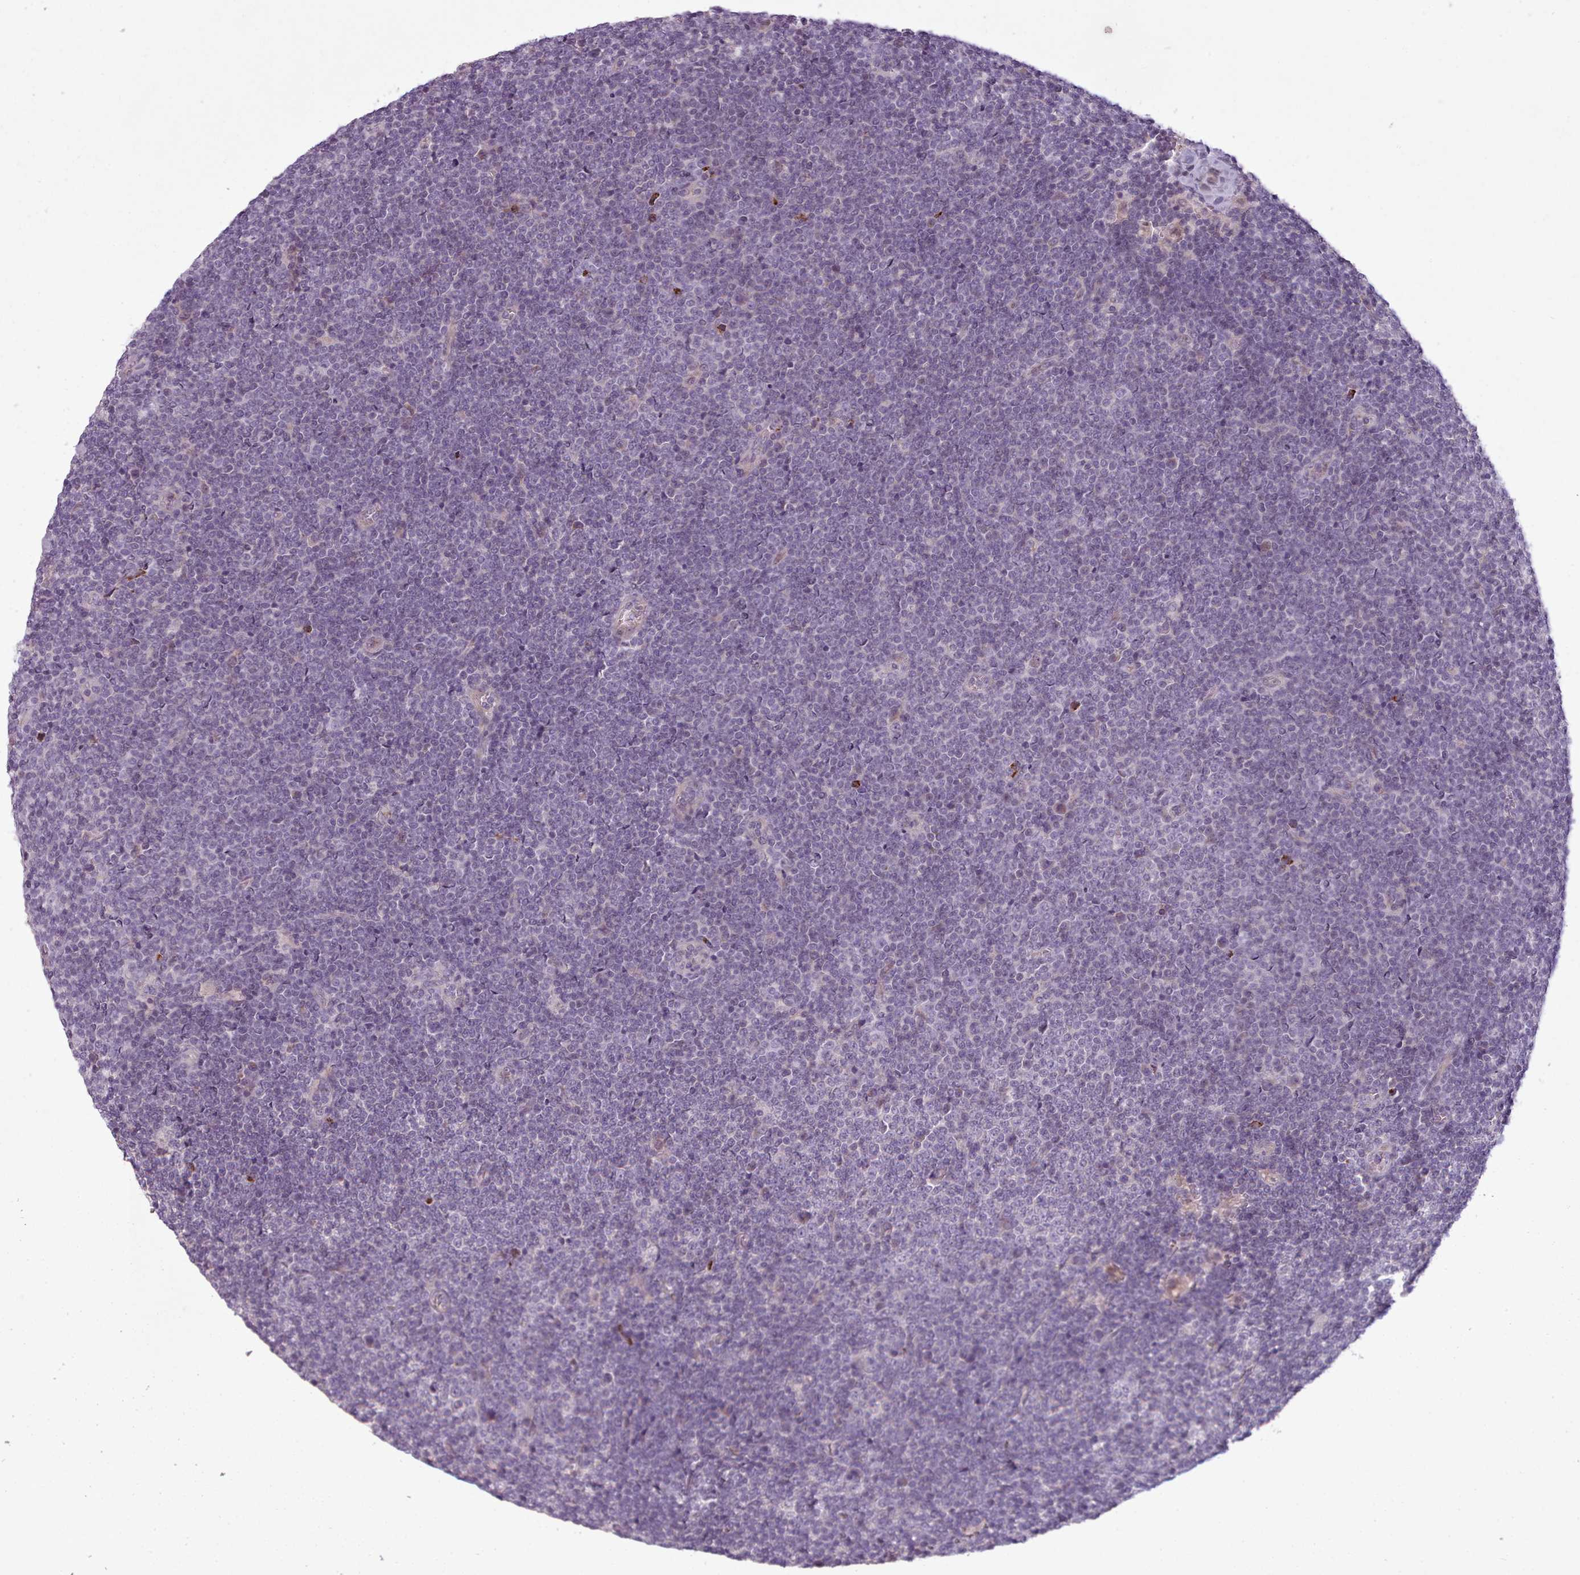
{"staining": {"intensity": "negative", "quantity": "none", "location": "none"}, "tissue": "lymphoma", "cell_type": "Tumor cells", "image_type": "cancer", "snomed": [{"axis": "morphology", "description": "Malignant lymphoma, non-Hodgkin's type, Low grade"}, {"axis": "topography", "description": "Lymph node"}], "caption": "DAB (3,3'-diaminobenzidine) immunohistochemical staining of human malignant lymphoma, non-Hodgkin's type (low-grade) exhibits no significant positivity in tumor cells. The staining is performed using DAB (3,3'-diaminobenzidine) brown chromogen with nuclei counter-stained in using hematoxylin.", "gene": "LAPTM5", "patient": {"sex": "male", "age": 48}}